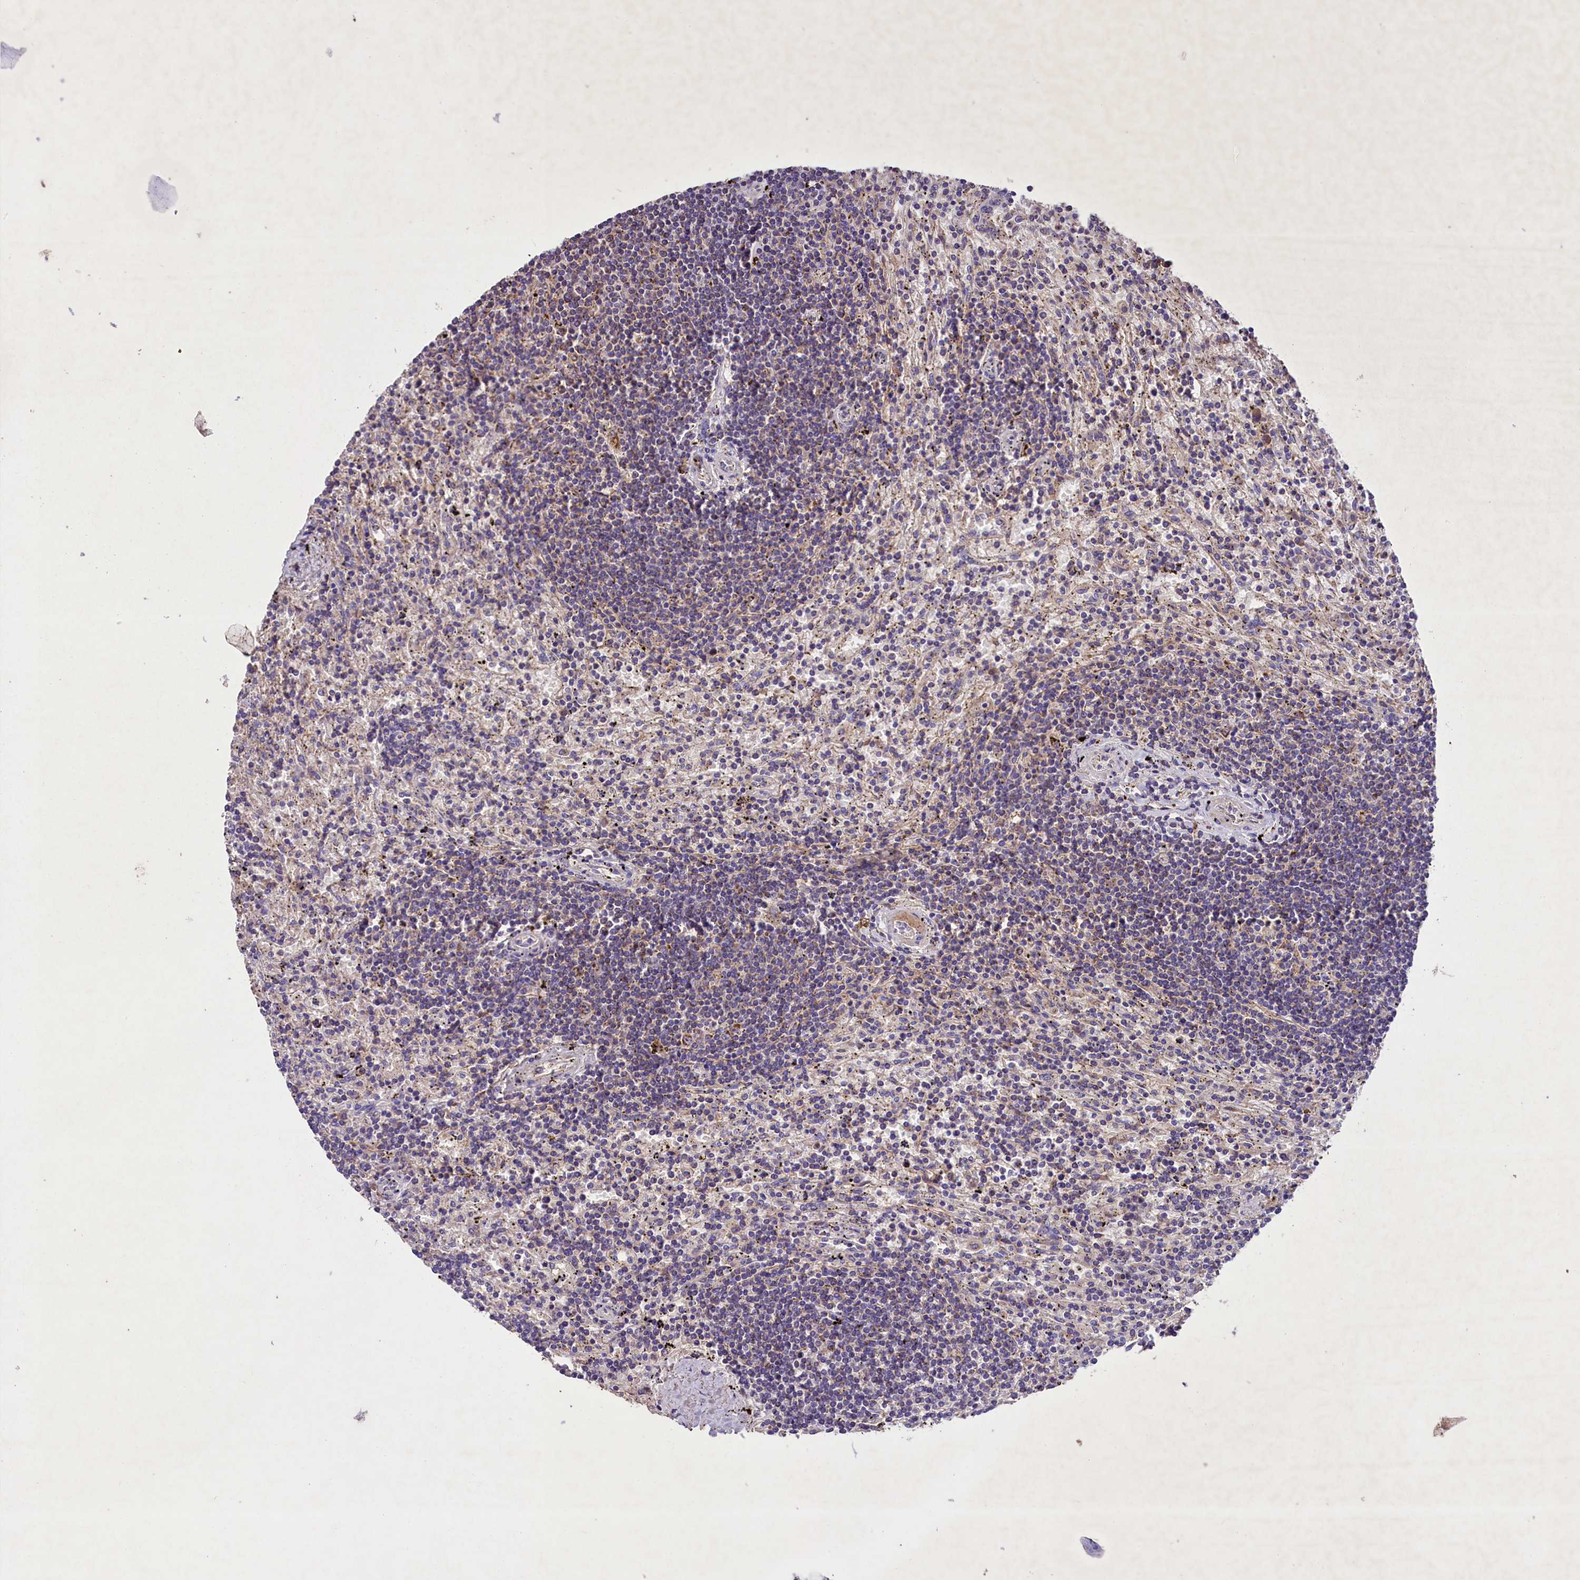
{"staining": {"intensity": "weak", "quantity": "<25%", "location": "cytoplasmic/membranous"}, "tissue": "lymphoma", "cell_type": "Tumor cells", "image_type": "cancer", "snomed": [{"axis": "morphology", "description": "Malignant lymphoma, non-Hodgkin's type, Low grade"}, {"axis": "topography", "description": "Spleen"}], "caption": "The photomicrograph exhibits no significant positivity in tumor cells of low-grade malignant lymphoma, non-Hodgkin's type. (Brightfield microscopy of DAB (3,3'-diaminobenzidine) IHC at high magnification).", "gene": "PMPCB", "patient": {"sex": "male", "age": 76}}